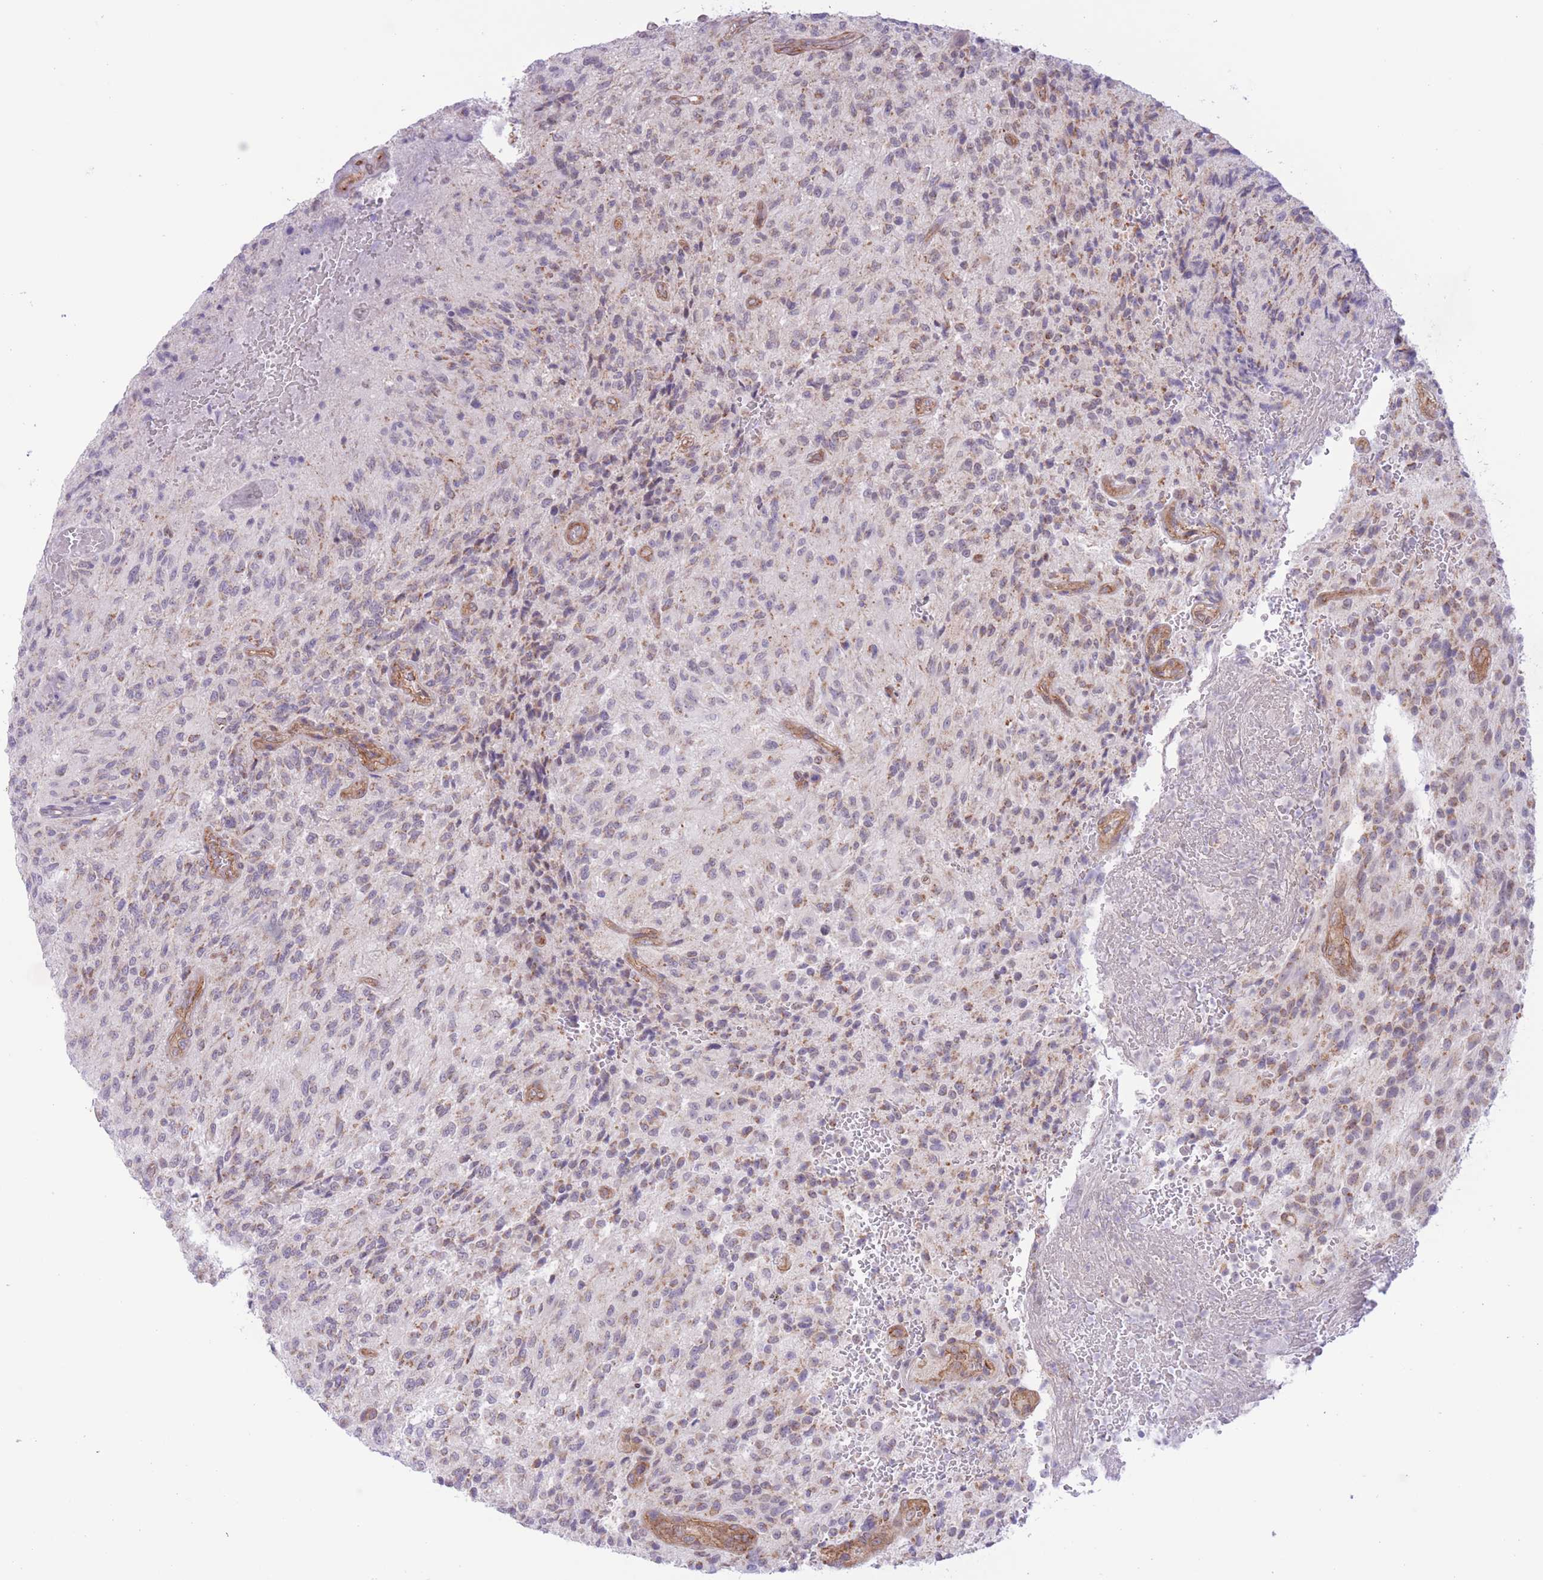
{"staining": {"intensity": "moderate", "quantity": "25%-75%", "location": "cytoplasmic/membranous"}, "tissue": "glioma", "cell_type": "Tumor cells", "image_type": "cancer", "snomed": [{"axis": "morphology", "description": "Normal tissue, NOS"}, {"axis": "morphology", "description": "Glioma, malignant, High grade"}, {"axis": "topography", "description": "Cerebral cortex"}], "caption": "Malignant glioma (high-grade) was stained to show a protein in brown. There is medium levels of moderate cytoplasmic/membranous expression in about 25%-75% of tumor cells. The staining was performed using DAB to visualize the protein expression in brown, while the nuclei were stained in blue with hematoxylin (Magnification: 20x).", "gene": "MRPS31", "patient": {"sex": "male", "age": 56}}